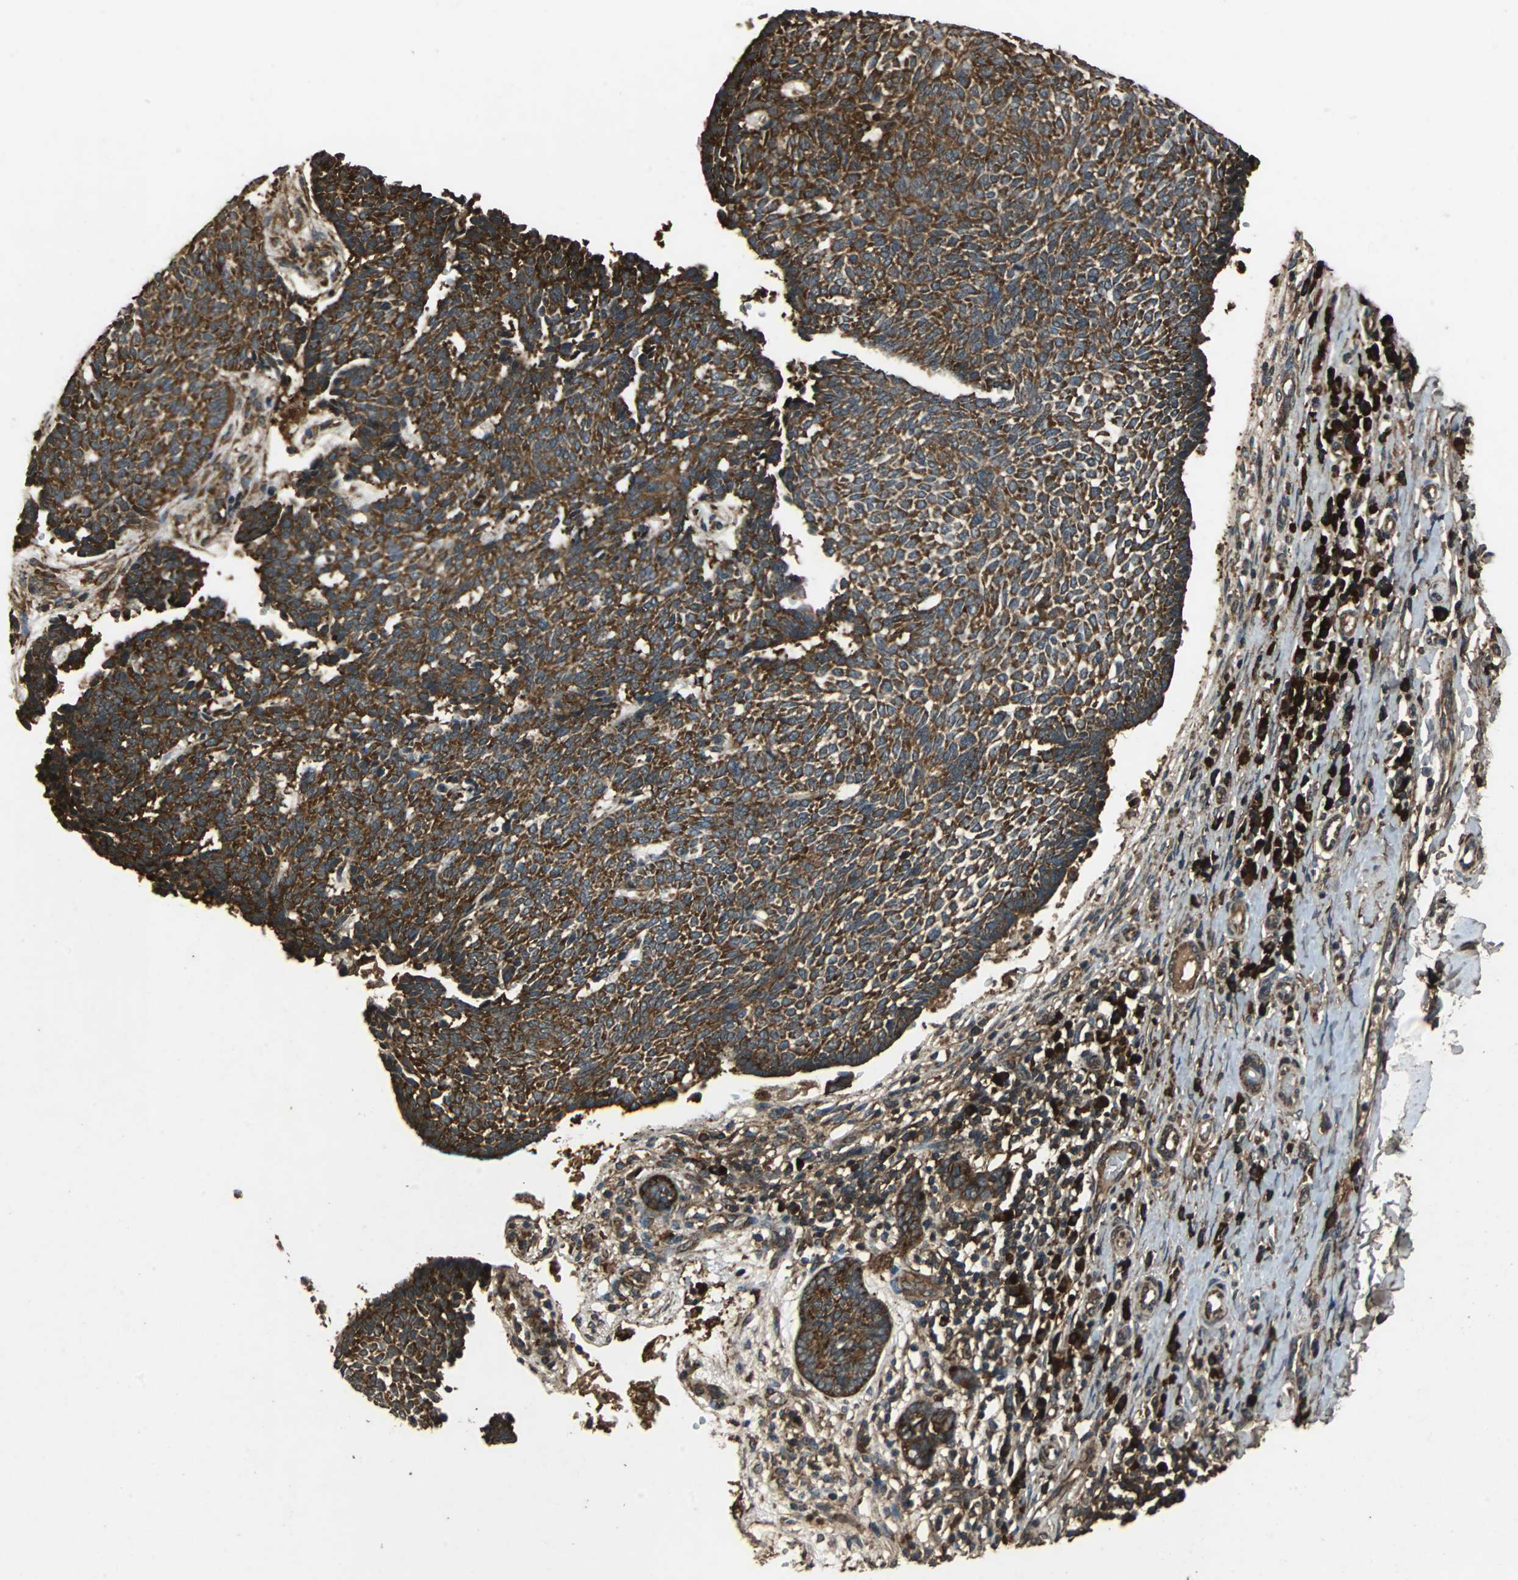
{"staining": {"intensity": "strong", "quantity": ">75%", "location": "cytoplasmic/membranous"}, "tissue": "skin cancer", "cell_type": "Tumor cells", "image_type": "cancer", "snomed": [{"axis": "morphology", "description": "Normal tissue, NOS"}, {"axis": "morphology", "description": "Basal cell carcinoma"}, {"axis": "topography", "description": "Skin"}], "caption": "IHC histopathology image of neoplastic tissue: skin cancer stained using IHC demonstrates high levels of strong protein expression localized specifically in the cytoplasmic/membranous of tumor cells, appearing as a cytoplasmic/membranous brown color.", "gene": "NAA10", "patient": {"sex": "male", "age": 87}}